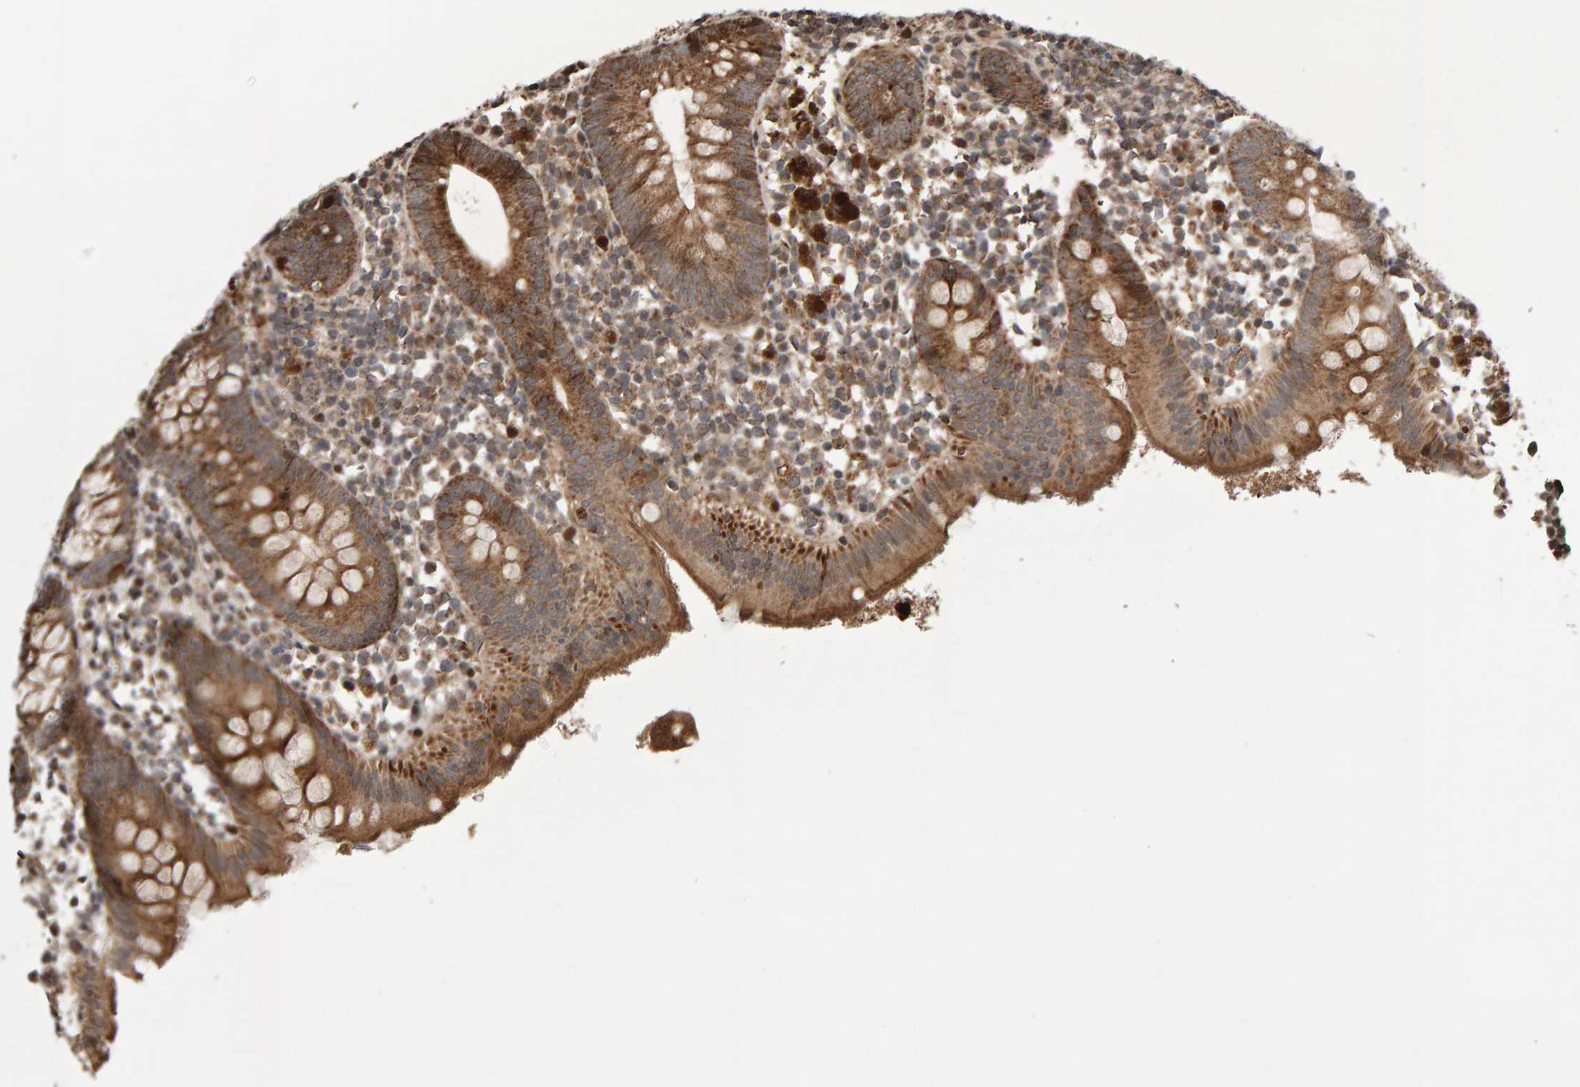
{"staining": {"intensity": "strong", "quantity": ">75%", "location": "cytoplasmic/membranous"}, "tissue": "appendix", "cell_type": "Glandular cells", "image_type": "normal", "snomed": [{"axis": "morphology", "description": "Normal tissue, NOS"}, {"axis": "topography", "description": "Appendix"}], "caption": "Protein staining by immunohistochemistry demonstrates strong cytoplasmic/membranous staining in approximately >75% of glandular cells in benign appendix. Using DAB (brown) and hematoxylin (blue) stains, captured at high magnification using brightfield microscopy.", "gene": "PECR", "patient": {"sex": "female", "age": 20}}